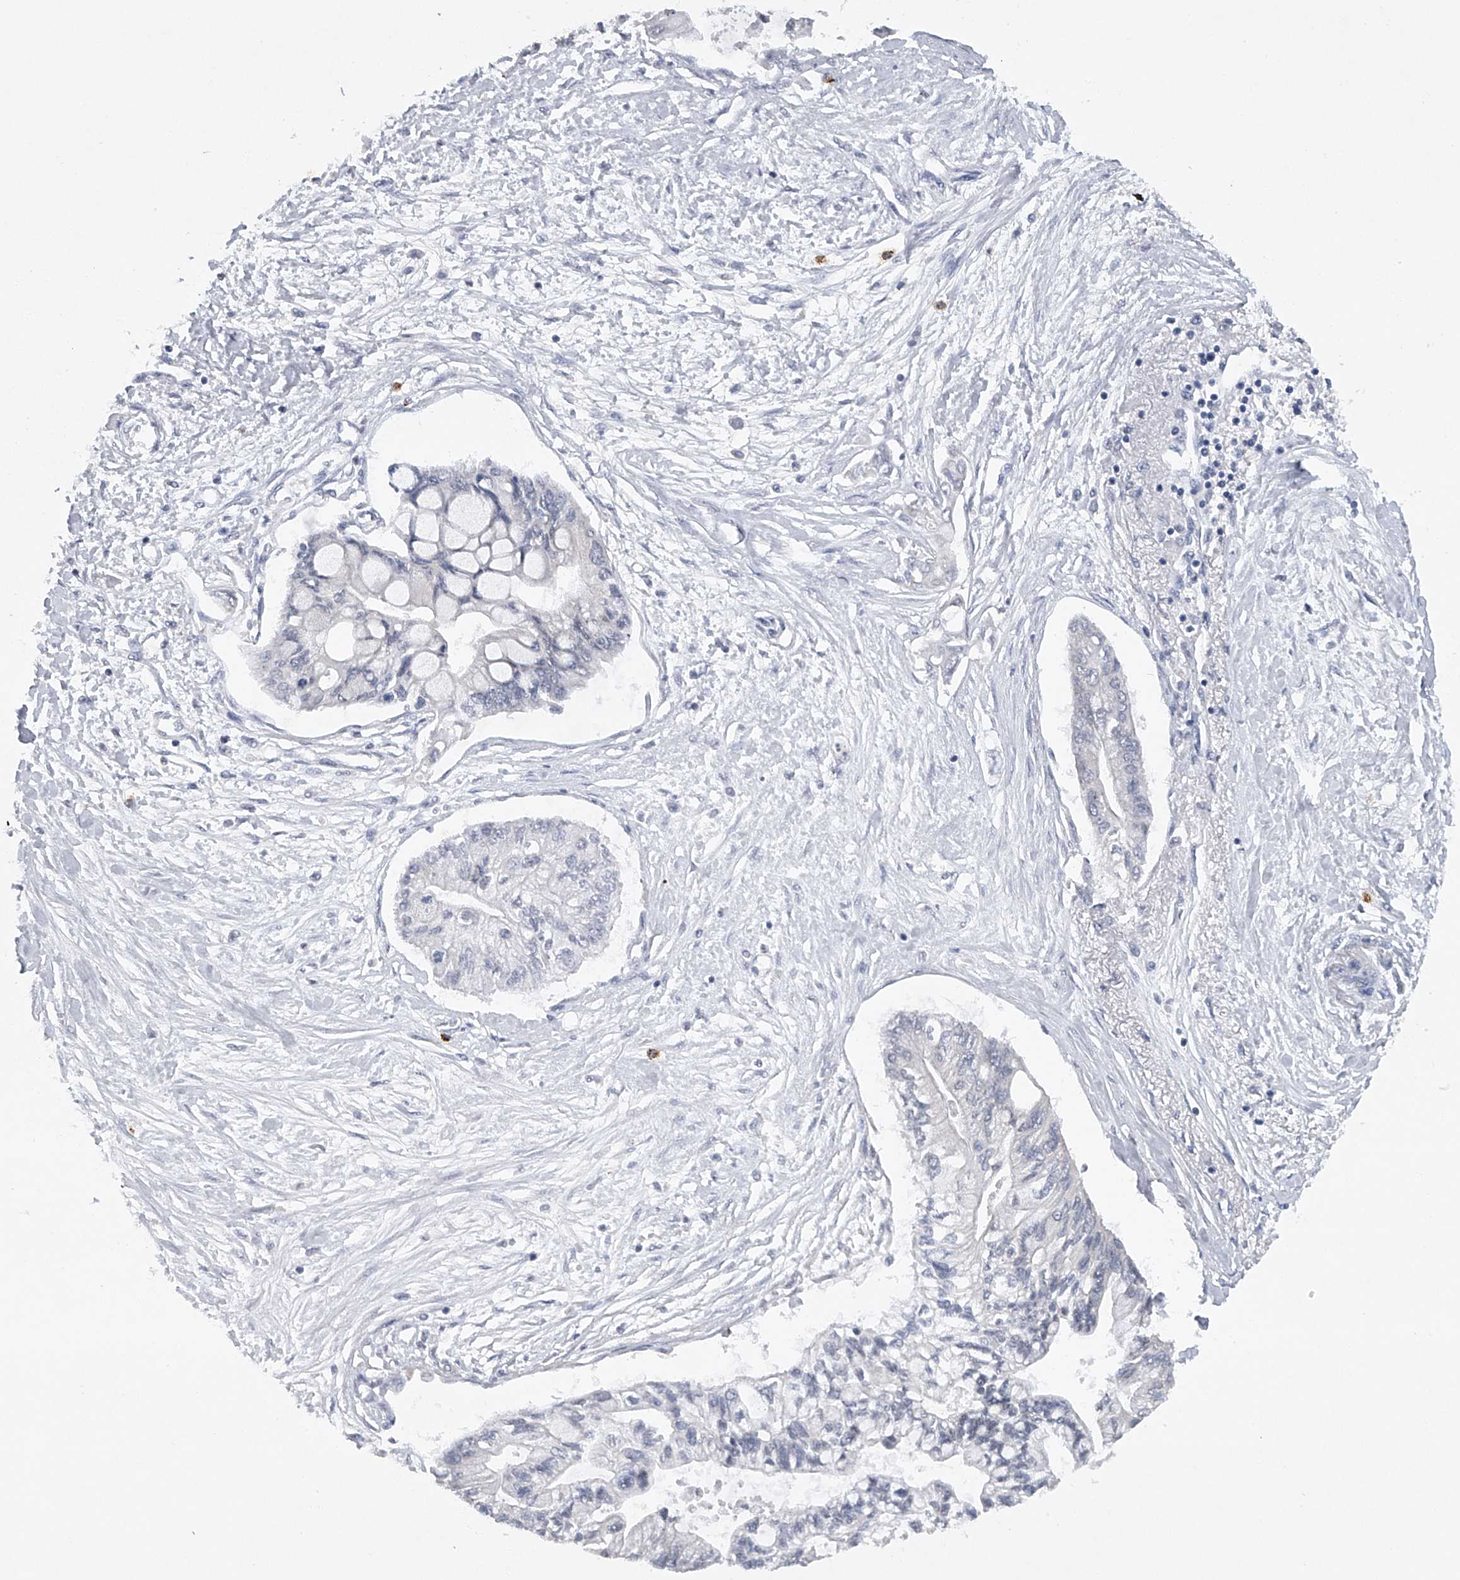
{"staining": {"intensity": "negative", "quantity": "none", "location": "none"}, "tissue": "pancreatic cancer", "cell_type": "Tumor cells", "image_type": "cancer", "snomed": [{"axis": "morphology", "description": "Adenocarcinoma, NOS"}, {"axis": "topography", "description": "Pancreas"}], "caption": "Immunohistochemical staining of human pancreatic adenocarcinoma displays no significant expression in tumor cells. (Brightfield microscopy of DAB (3,3'-diaminobenzidine) immunohistochemistry (IHC) at high magnification).", "gene": "RNF5", "patient": {"sex": "female", "age": 77}}